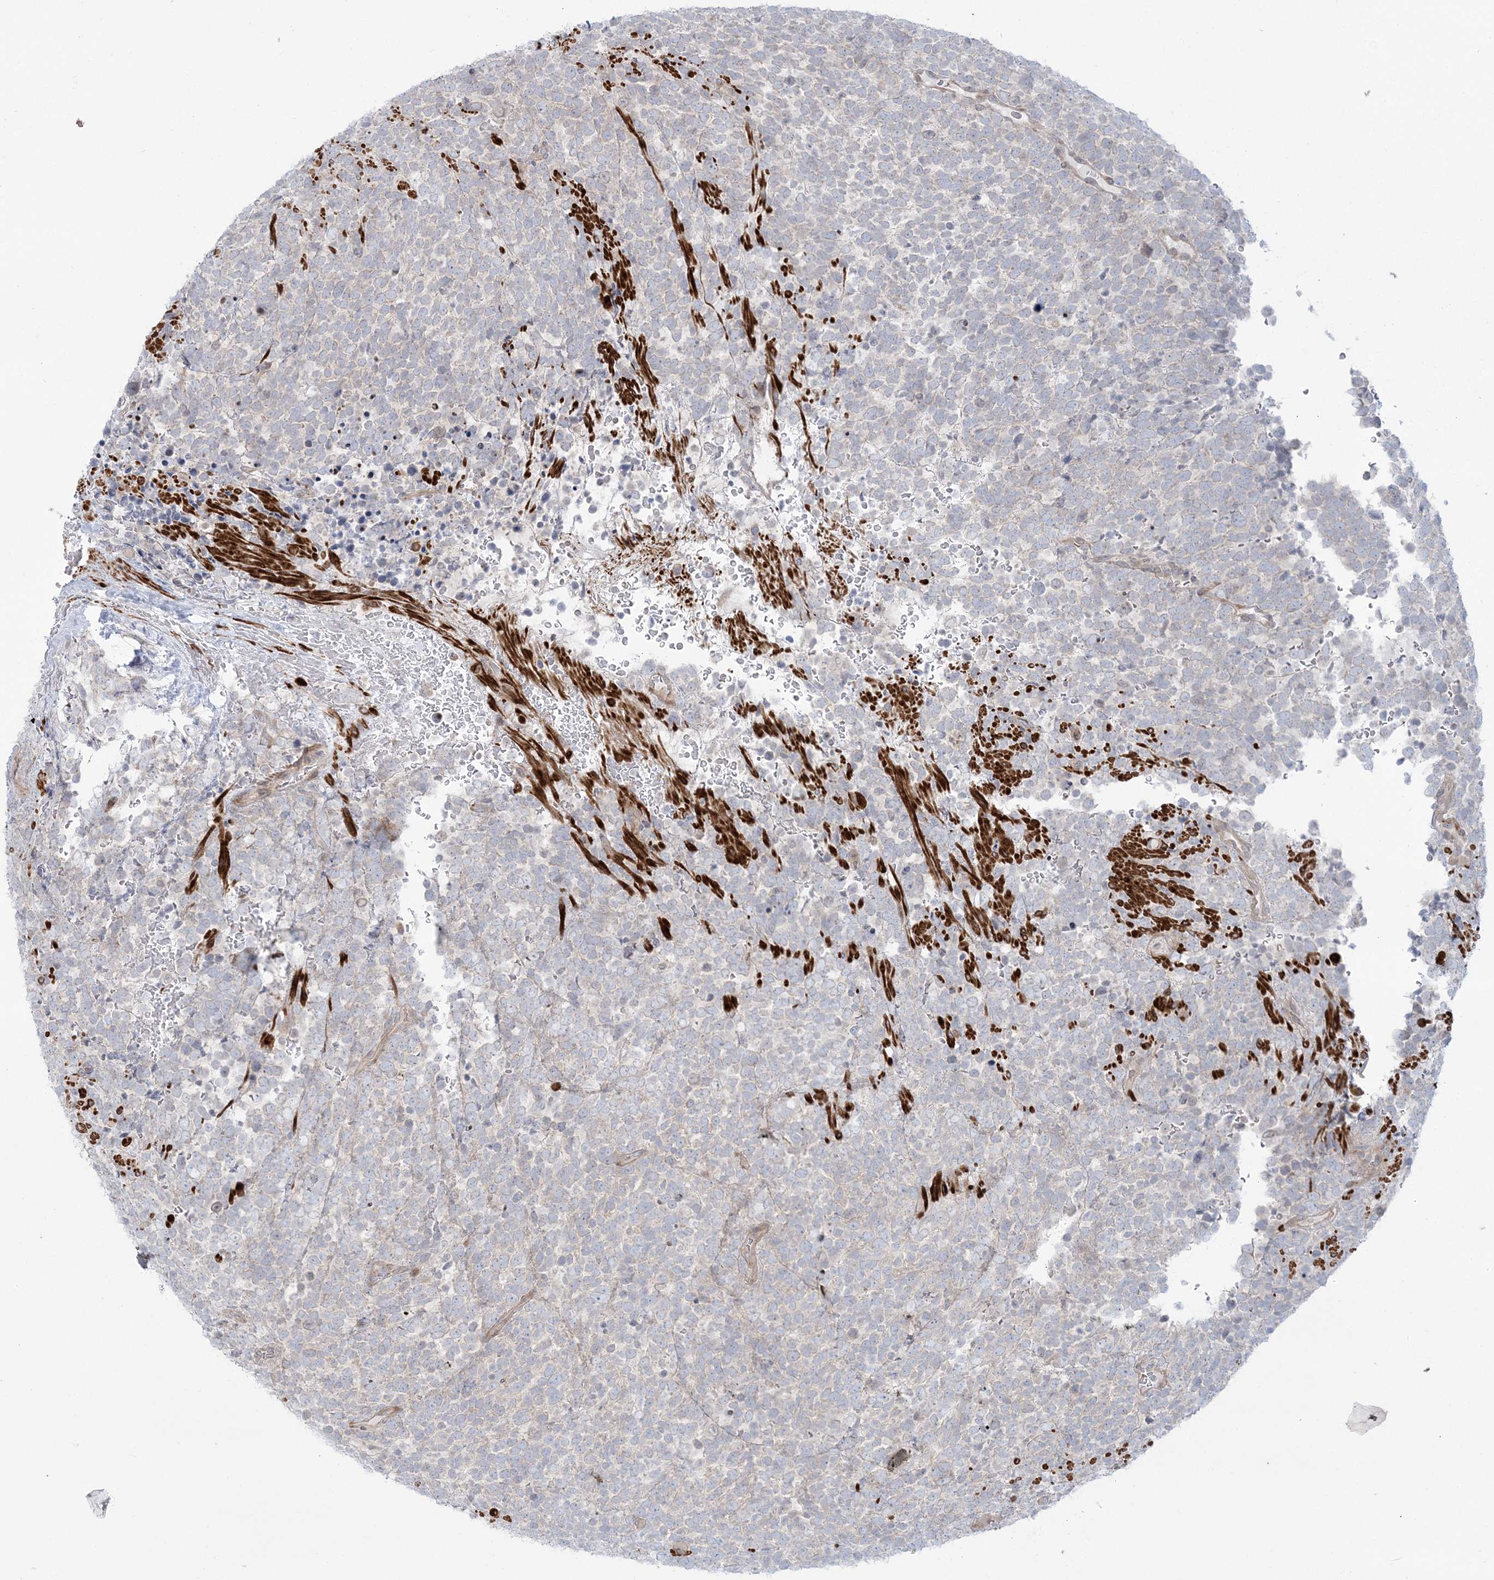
{"staining": {"intensity": "negative", "quantity": "none", "location": "none"}, "tissue": "urothelial cancer", "cell_type": "Tumor cells", "image_type": "cancer", "snomed": [{"axis": "morphology", "description": "Urothelial carcinoma, High grade"}, {"axis": "topography", "description": "Urinary bladder"}], "caption": "The immunohistochemistry image has no significant expression in tumor cells of urothelial cancer tissue.", "gene": "NUDT9", "patient": {"sex": "female", "age": 82}}